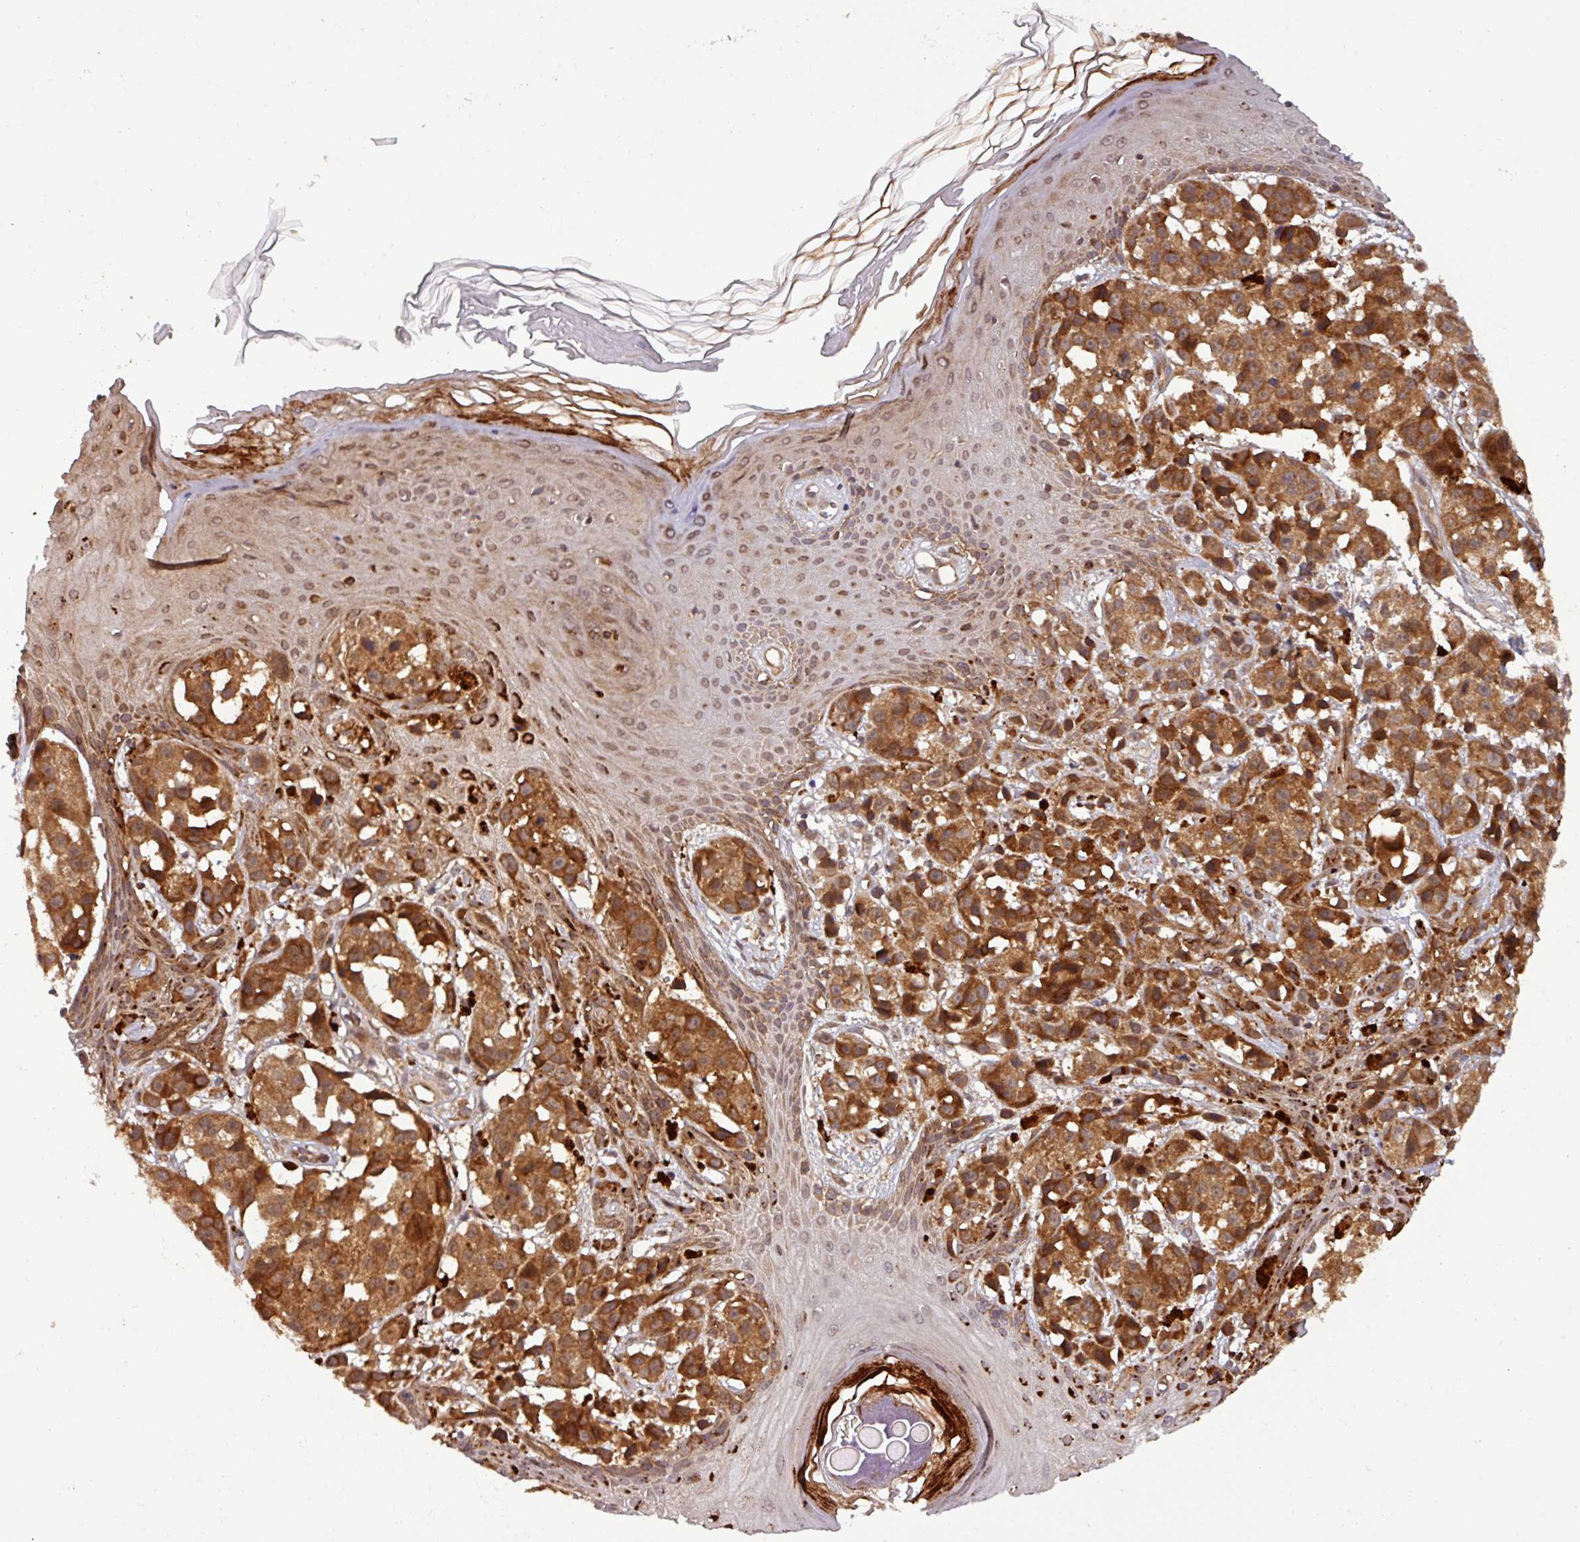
{"staining": {"intensity": "strong", "quantity": ">75%", "location": "cytoplasmic/membranous"}, "tissue": "melanoma", "cell_type": "Tumor cells", "image_type": "cancer", "snomed": [{"axis": "morphology", "description": "Malignant melanoma, NOS"}, {"axis": "topography", "description": "Skin"}], "caption": "DAB immunohistochemical staining of melanoma reveals strong cytoplasmic/membranous protein staining in approximately >75% of tumor cells.", "gene": "PUS1", "patient": {"sex": "male", "age": 39}}